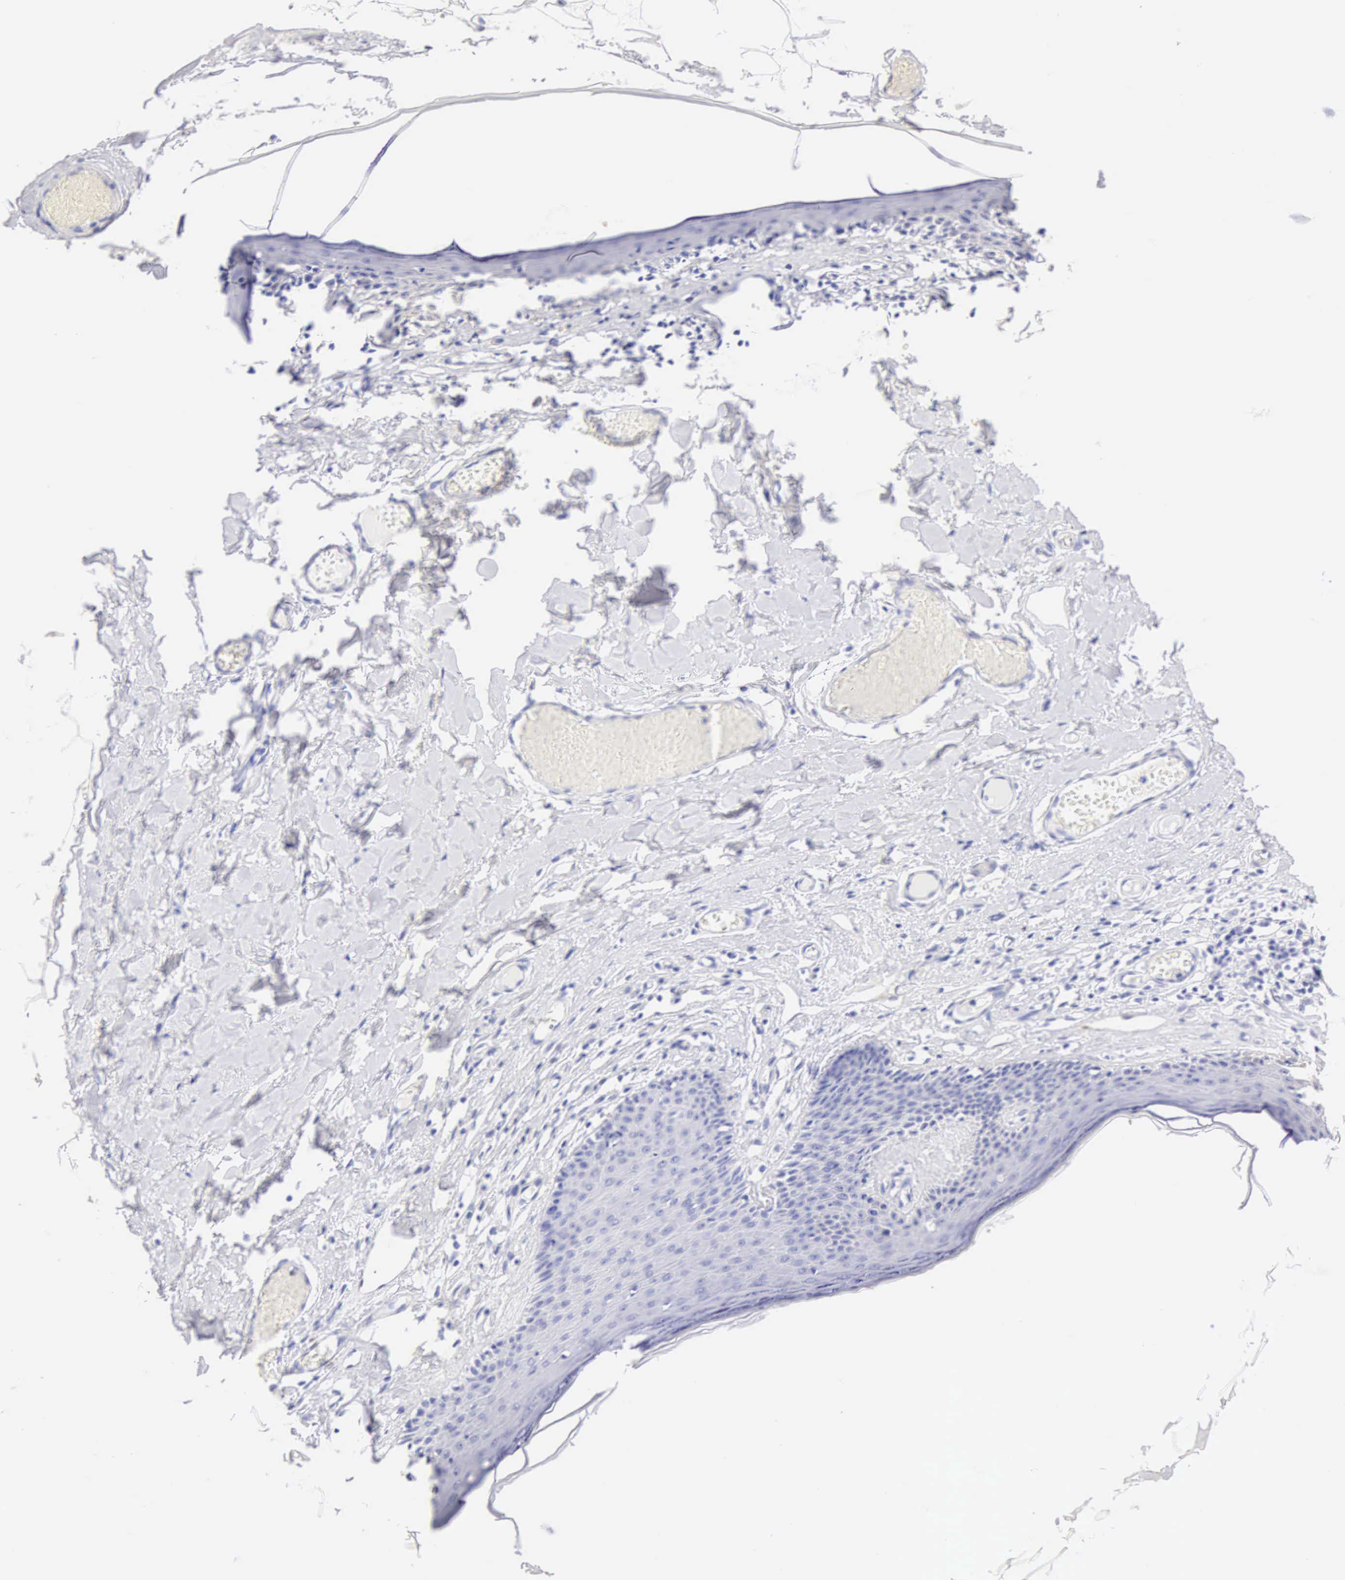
{"staining": {"intensity": "weak", "quantity": "<25%", "location": "cytoplasmic/membranous"}, "tissue": "skin", "cell_type": "Epidermal cells", "image_type": "normal", "snomed": [{"axis": "morphology", "description": "Normal tissue, NOS"}, {"axis": "topography", "description": "Vascular tissue"}, {"axis": "topography", "description": "Vulva"}, {"axis": "topography", "description": "Peripheral nerve tissue"}], "caption": "Epidermal cells show no significant expression in benign skin.", "gene": "CDKN2A", "patient": {"sex": "female", "age": 86}}